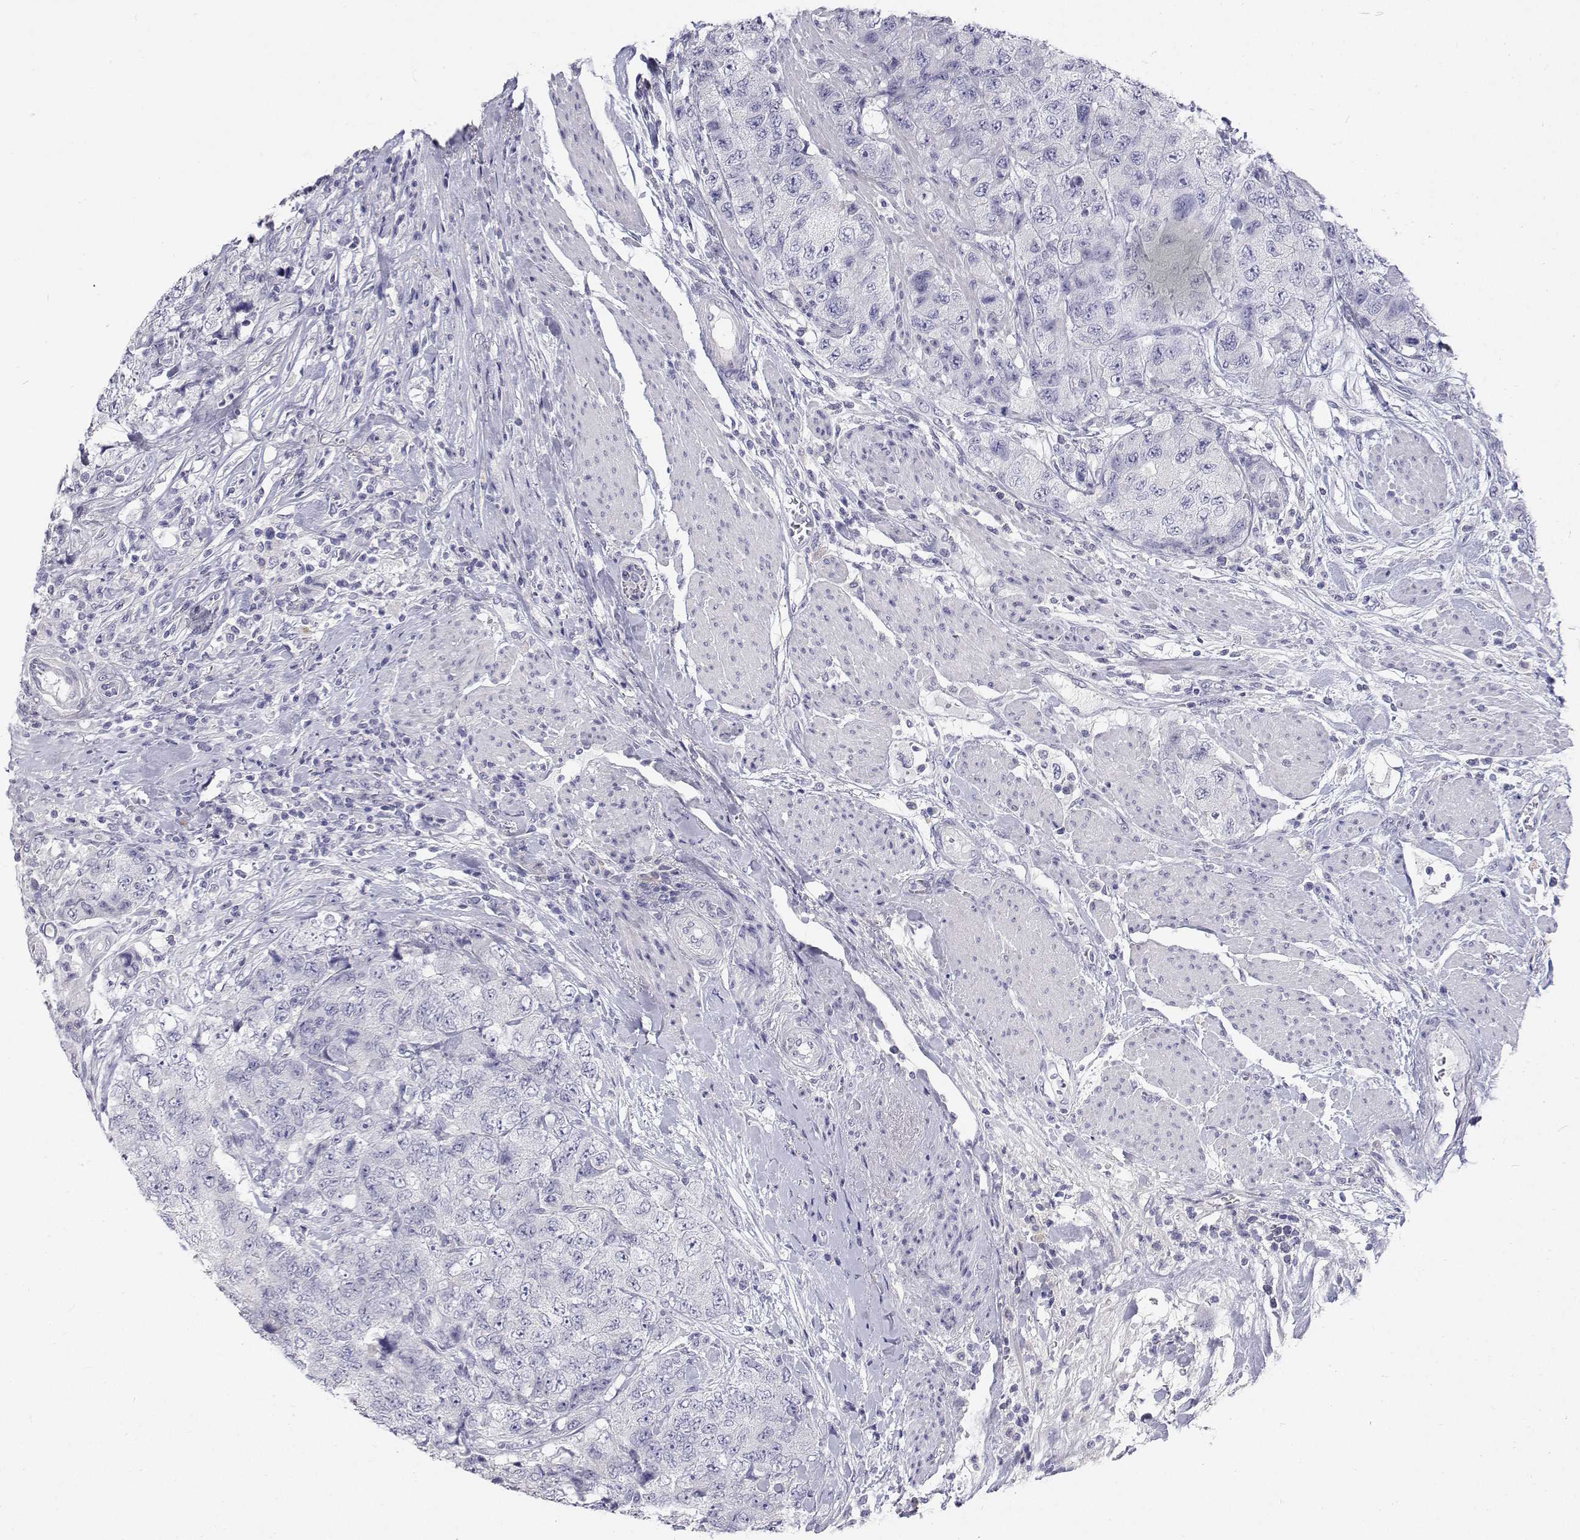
{"staining": {"intensity": "negative", "quantity": "none", "location": "none"}, "tissue": "urothelial cancer", "cell_type": "Tumor cells", "image_type": "cancer", "snomed": [{"axis": "morphology", "description": "Urothelial carcinoma, High grade"}, {"axis": "topography", "description": "Urinary bladder"}], "caption": "Urothelial cancer stained for a protein using immunohistochemistry demonstrates no staining tumor cells.", "gene": "NCR2", "patient": {"sex": "female", "age": 78}}